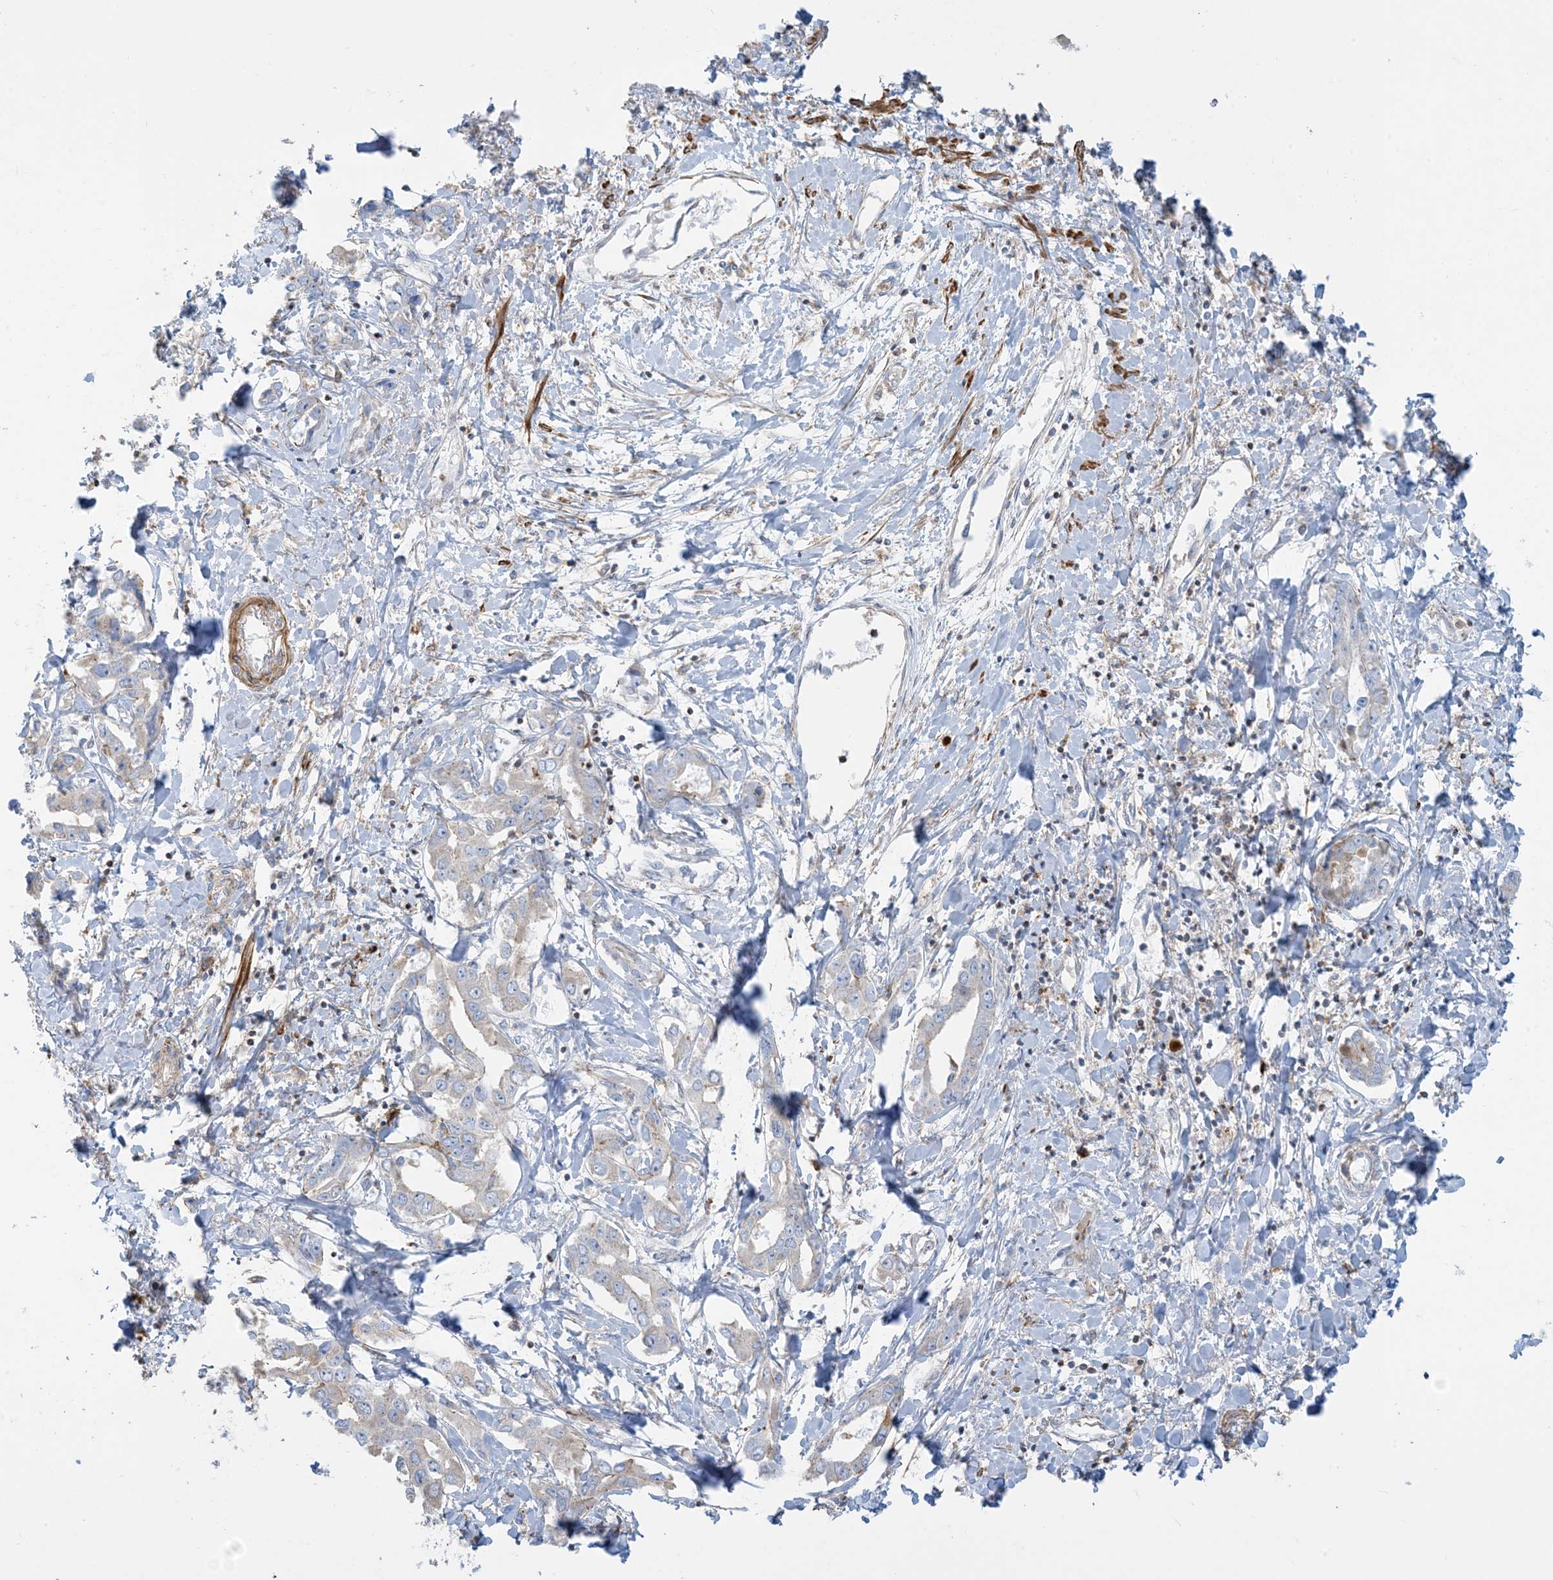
{"staining": {"intensity": "negative", "quantity": "none", "location": "none"}, "tissue": "liver cancer", "cell_type": "Tumor cells", "image_type": "cancer", "snomed": [{"axis": "morphology", "description": "Cholangiocarcinoma"}, {"axis": "topography", "description": "Liver"}], "caption": "Immunohistochemical staining of human cholangiocarcinoma (liver) displays no significant expression in tumor cells. Nuclei are stained in blue.", "gene": "GTF3C2", "patient": {"sex": "male", "age": 59}}